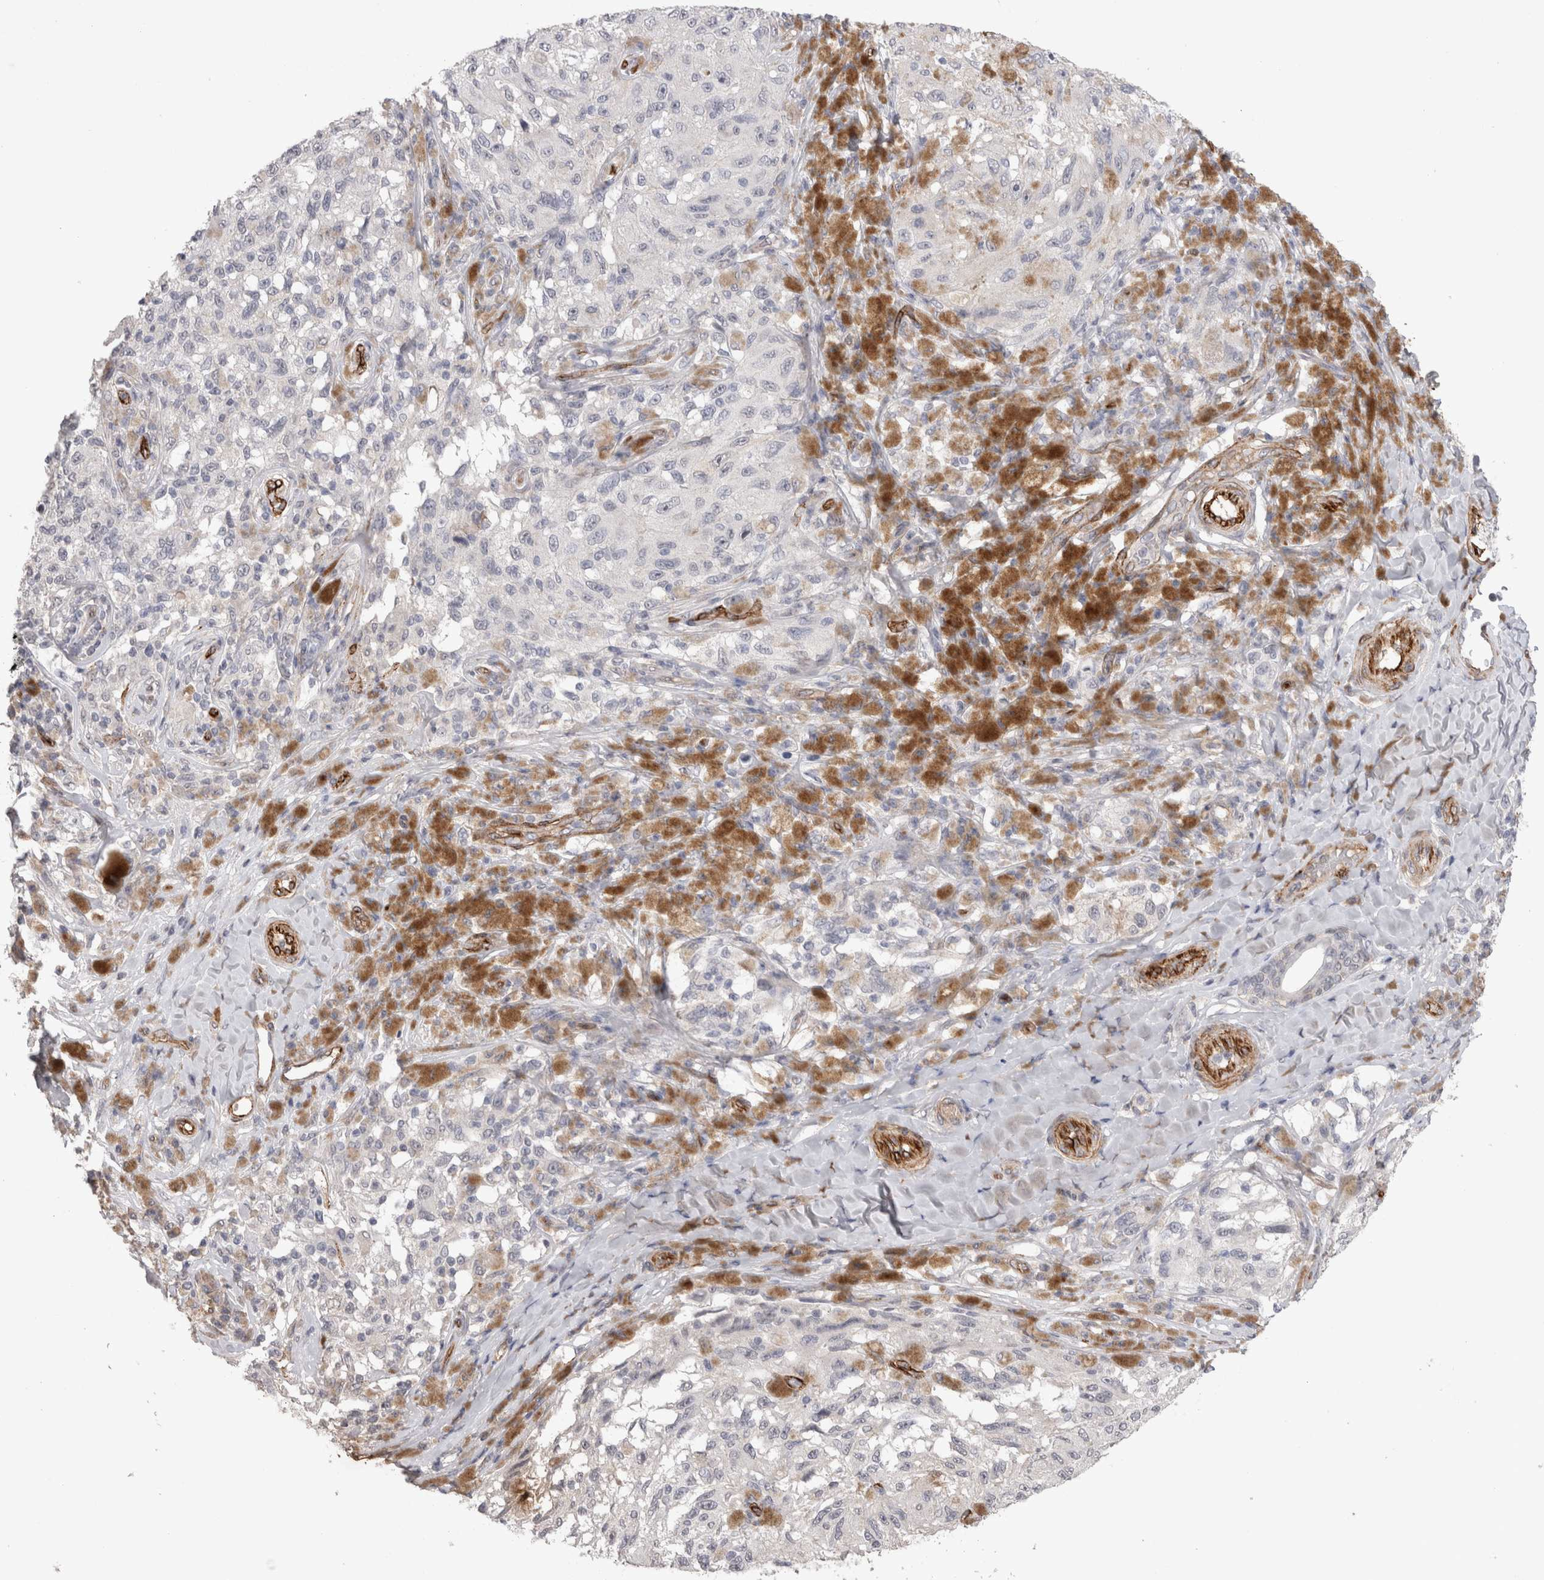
{"staining": {"intensity": "negative", "quantity": "none", "location": "none"}, "tissue": "melanoma", "cell_type": "Tumor cells", "image_type": "cancer", "snomed": [{"axis": "morphology", "description": "Malignant melanoma, NOS"}, {"axis": "topography", "description": "Skin"}], "caption": "Immunohistochemistry image of malignant melanoma stained for a protein (brown), which displays no expression in tumor cells. (DAB (3,3'-diaminobenzidine) immunohistochemistry (IHC) visualized using brightfield microscopy, high magnification).", "gene": "CDH13", "patient": {"sex": "female", "age": 73}}